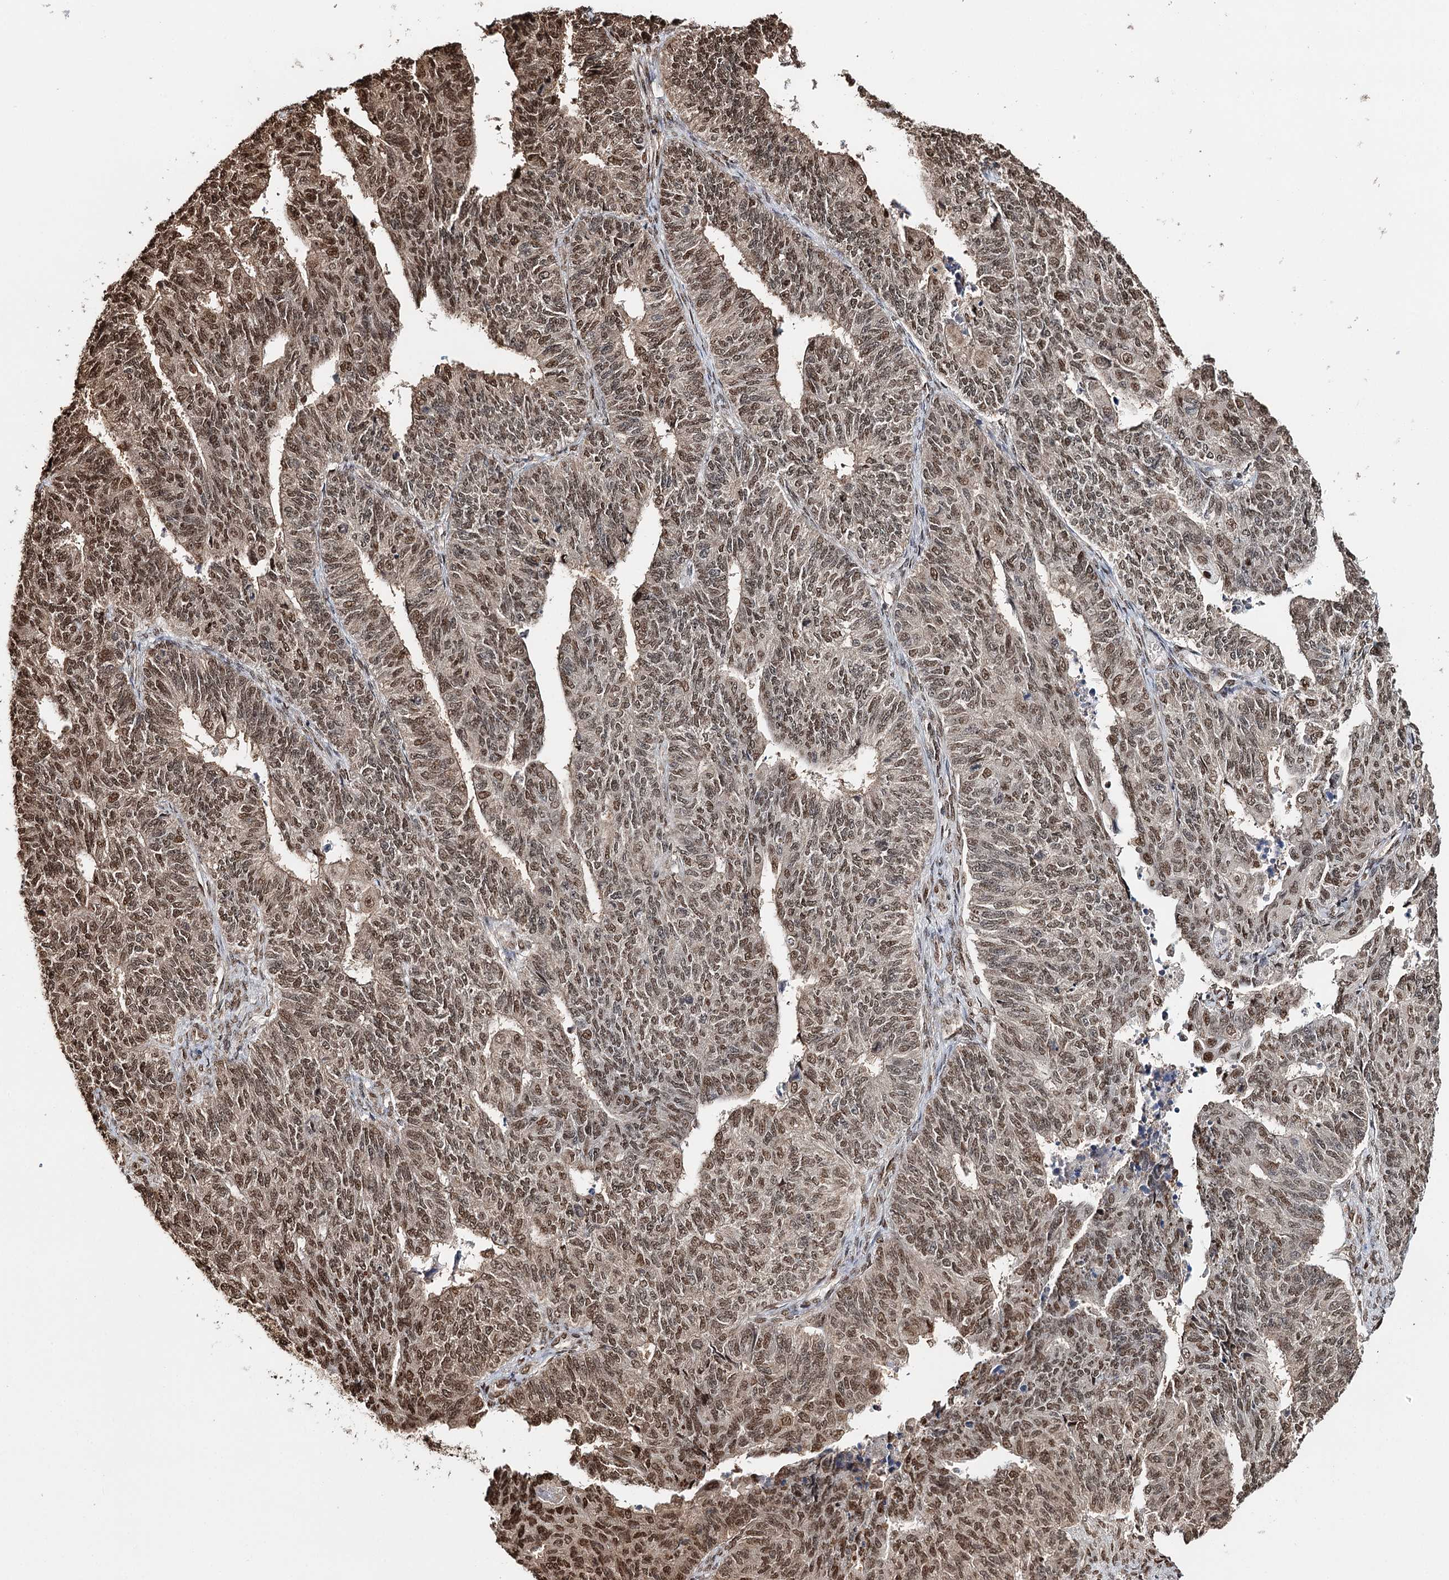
{"staining": {"intensity": "moderate", "quantity": ">75%", "location": "nuclear"}, "tissue": "endometrial cancer", "cell_type": "Tumor cells", "image_type": "cancer", "snomed": [{"axis": "morphology", "description": "Adenocarcinoma, NOS"}, {"axis": "topography", "description": "Endometrium"}], "caption": "The immunohistochemical stain labels moderate nuclear expression in tumor cells of endometrial adenocarcinoma tissue.", "gene": "RPS27A", "patient": {"sex": "female", "age": 32}}